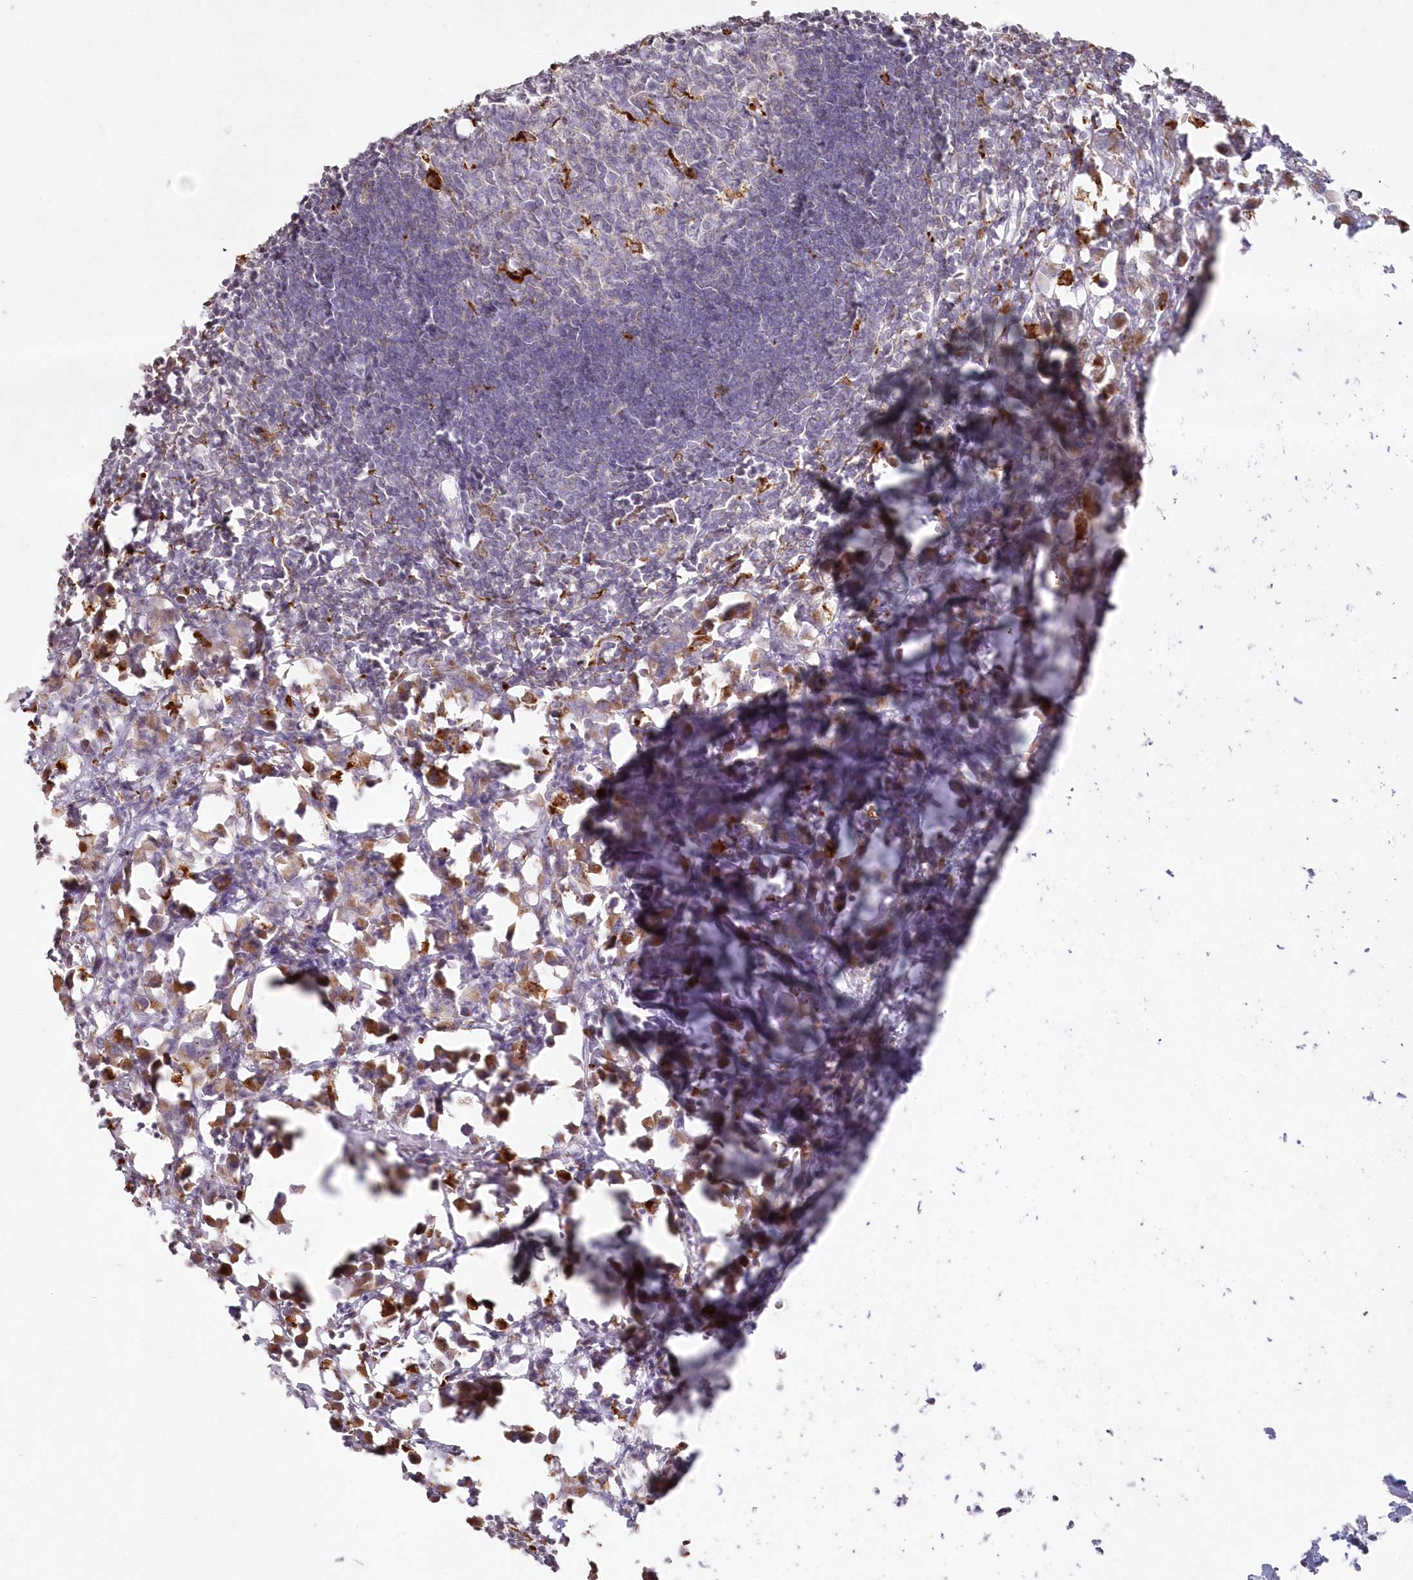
{"staining": {"intensity": "negative", "quantity": "none", "location": "none"}, "tissue": "lymph node", "cell_type": "Germinal center cells", "image_type": "normal", "snomed": [{"axis": "morphology", "description": "Normal tissue, NOS"}, {"axis": "morphology", "description": "Malignant melanoma, Metastatic site"}, {"axis": "topography", "description": "Lymph node"}], "caption": "Immunohistochemical staining of benign lymph node reveals no significant expression in germinal center cells.", "gene": "ARSB", "patient": {"sex": "male", "age": 41}}